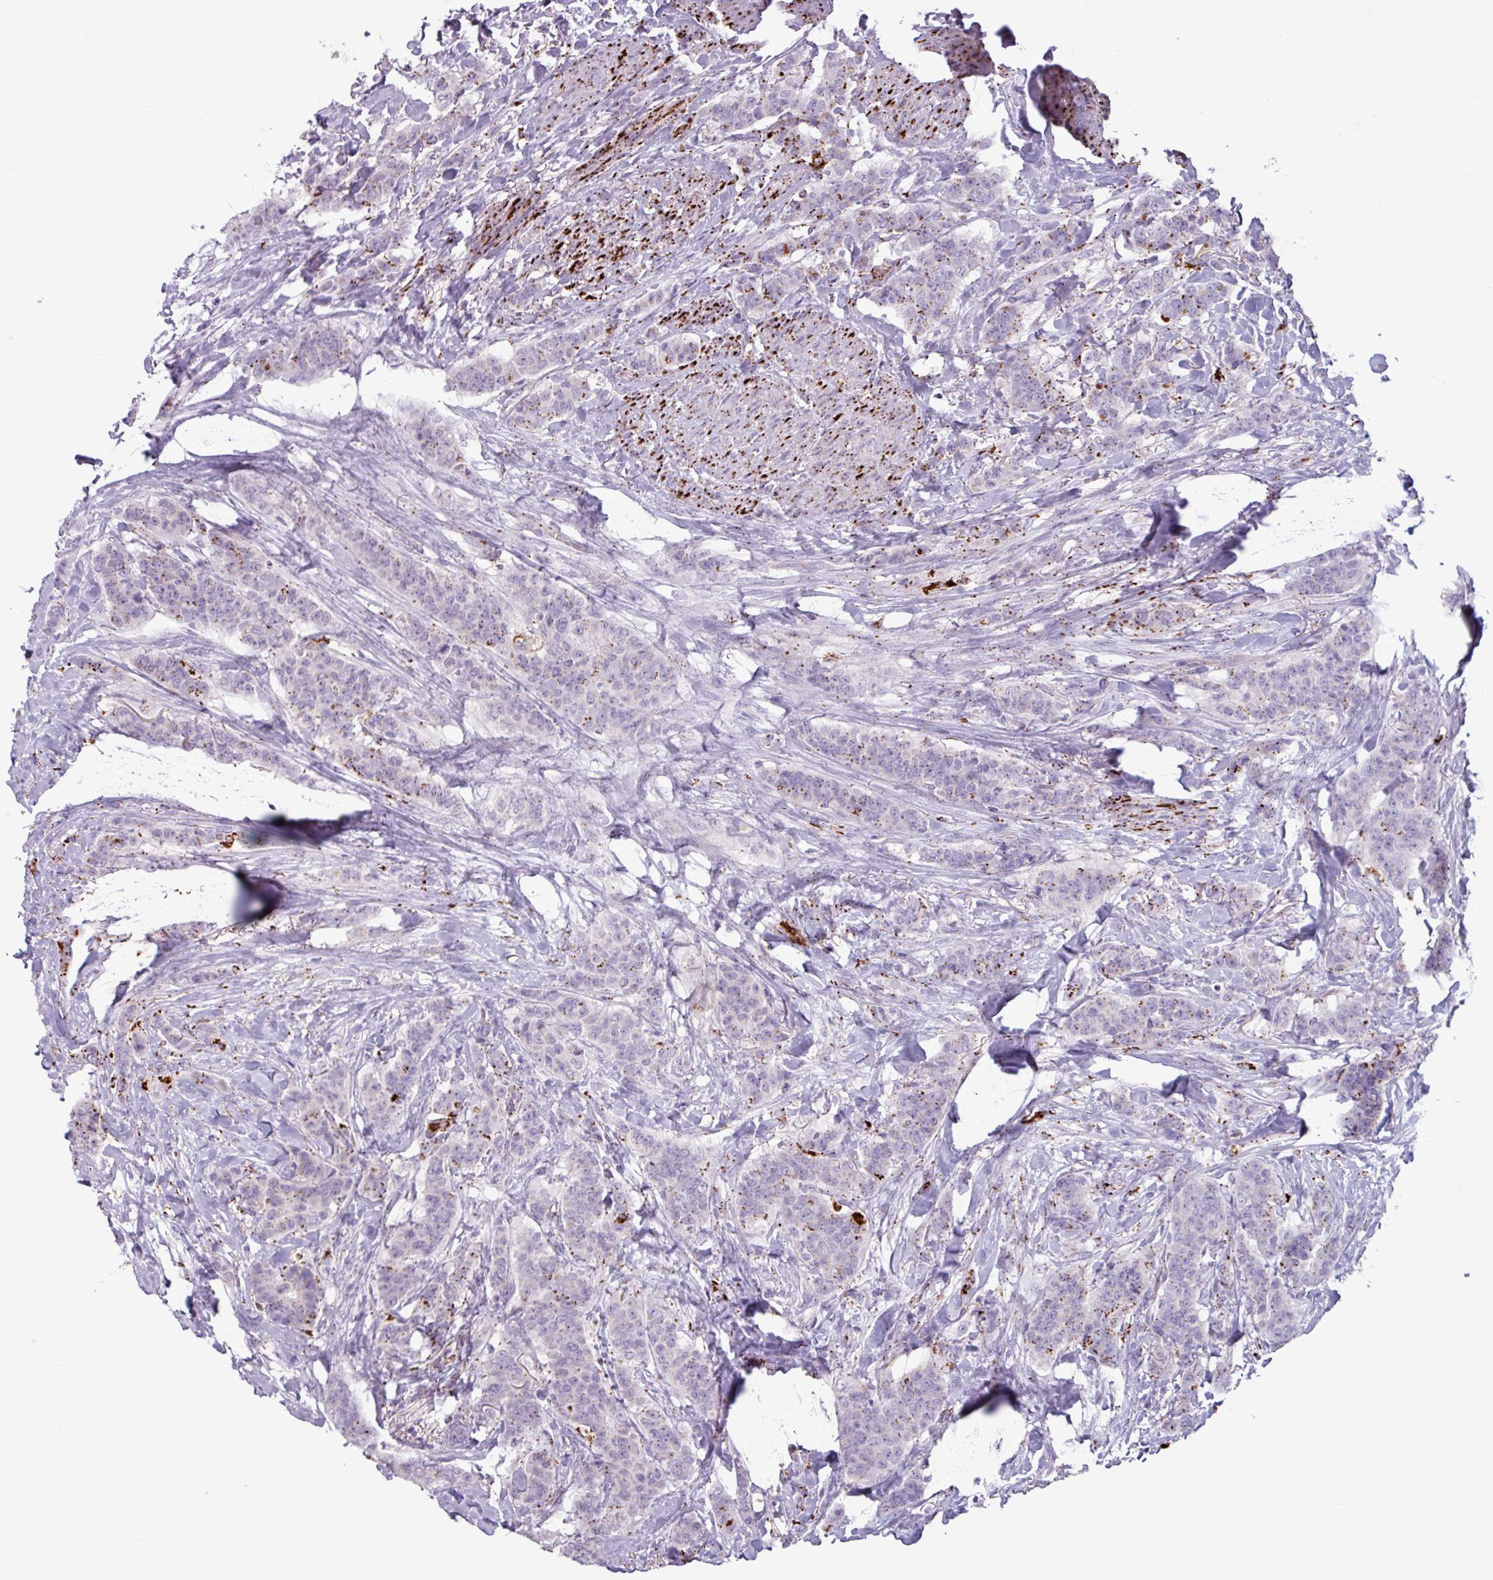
{"staining": {"intensity": "strong", "quantity": "<25%", "location": "cytoplasmic/membranous"}, "tissue": "breast cancer", "cell_type": "Tumor cells", "image_type": "cancer", "snomed": [{"axis": "morphology", "description": "Duct carcinoma"}, {"axis": "topography", "description": "Breast"}], "caption": "Invasive ductal carcinoma (breast) stained with DAB (3,3'-diaminobenzidine) immunohistochemistry (IHC) exhibits medium levels of strong cytoplasmic/membranous staining in approximately <25% of tumor cells.", "gene": "PLIN2", "patient": {"sex": "female", "age": 40}}